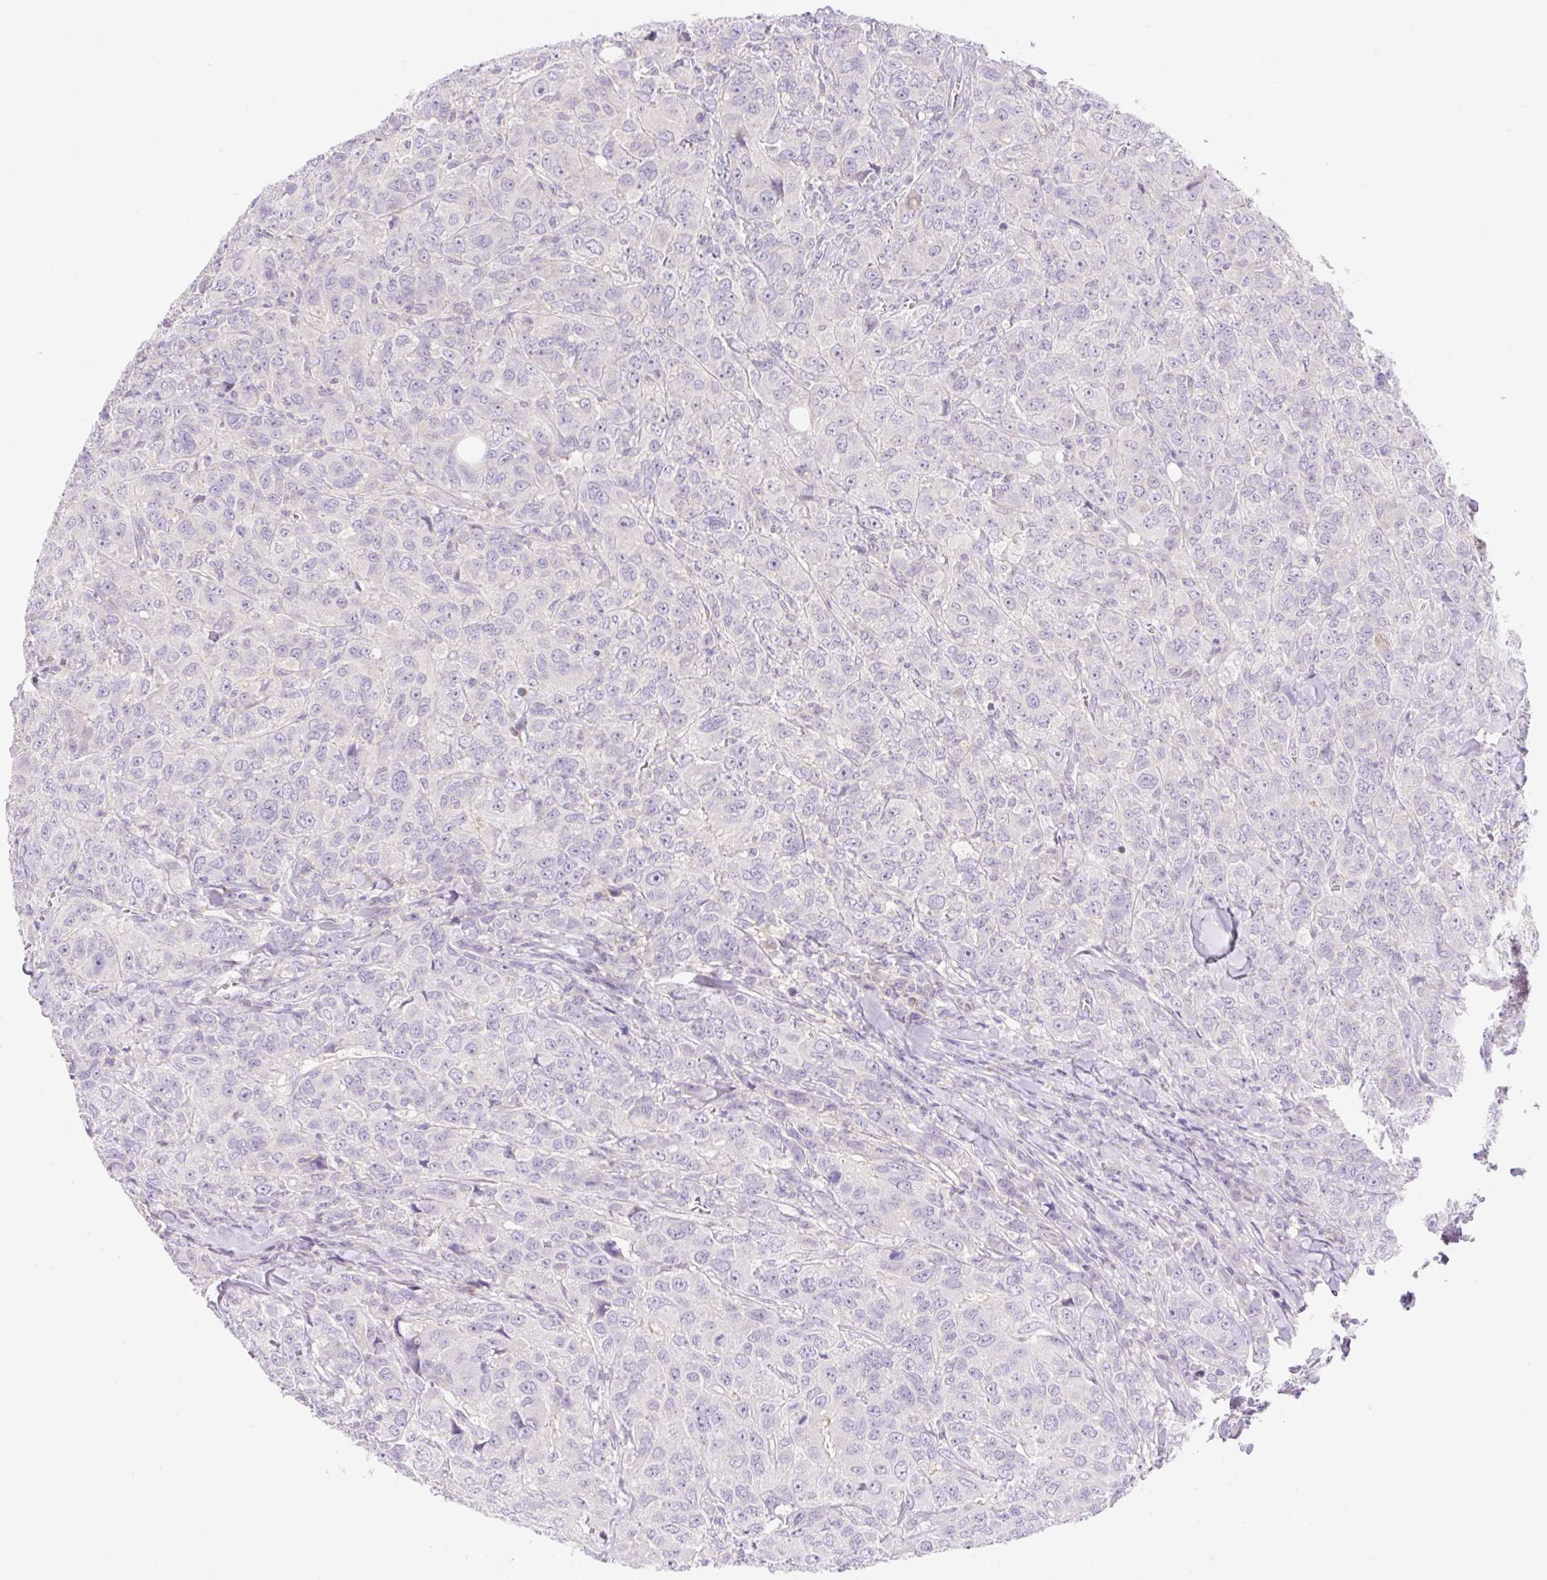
{"staining": {"intensity": "negative", "quantity": "none", "location": "none"}, "tissue": "breast cancer", "cell_type": "Tumor cells", "image_type": "cancer", "snomed": [{"axis": "morphology", "description": "Duct carcinoma"}, {"axis": "topography", "description": "Breast"}], "caption": "Immunohistochemical staining of human breast cancer (invasive ductal carcinoma) demonstrates no significant positivity in tumor cells.", "gene": "DENND5A", "patient": {"sex": "female", "age": 43}}